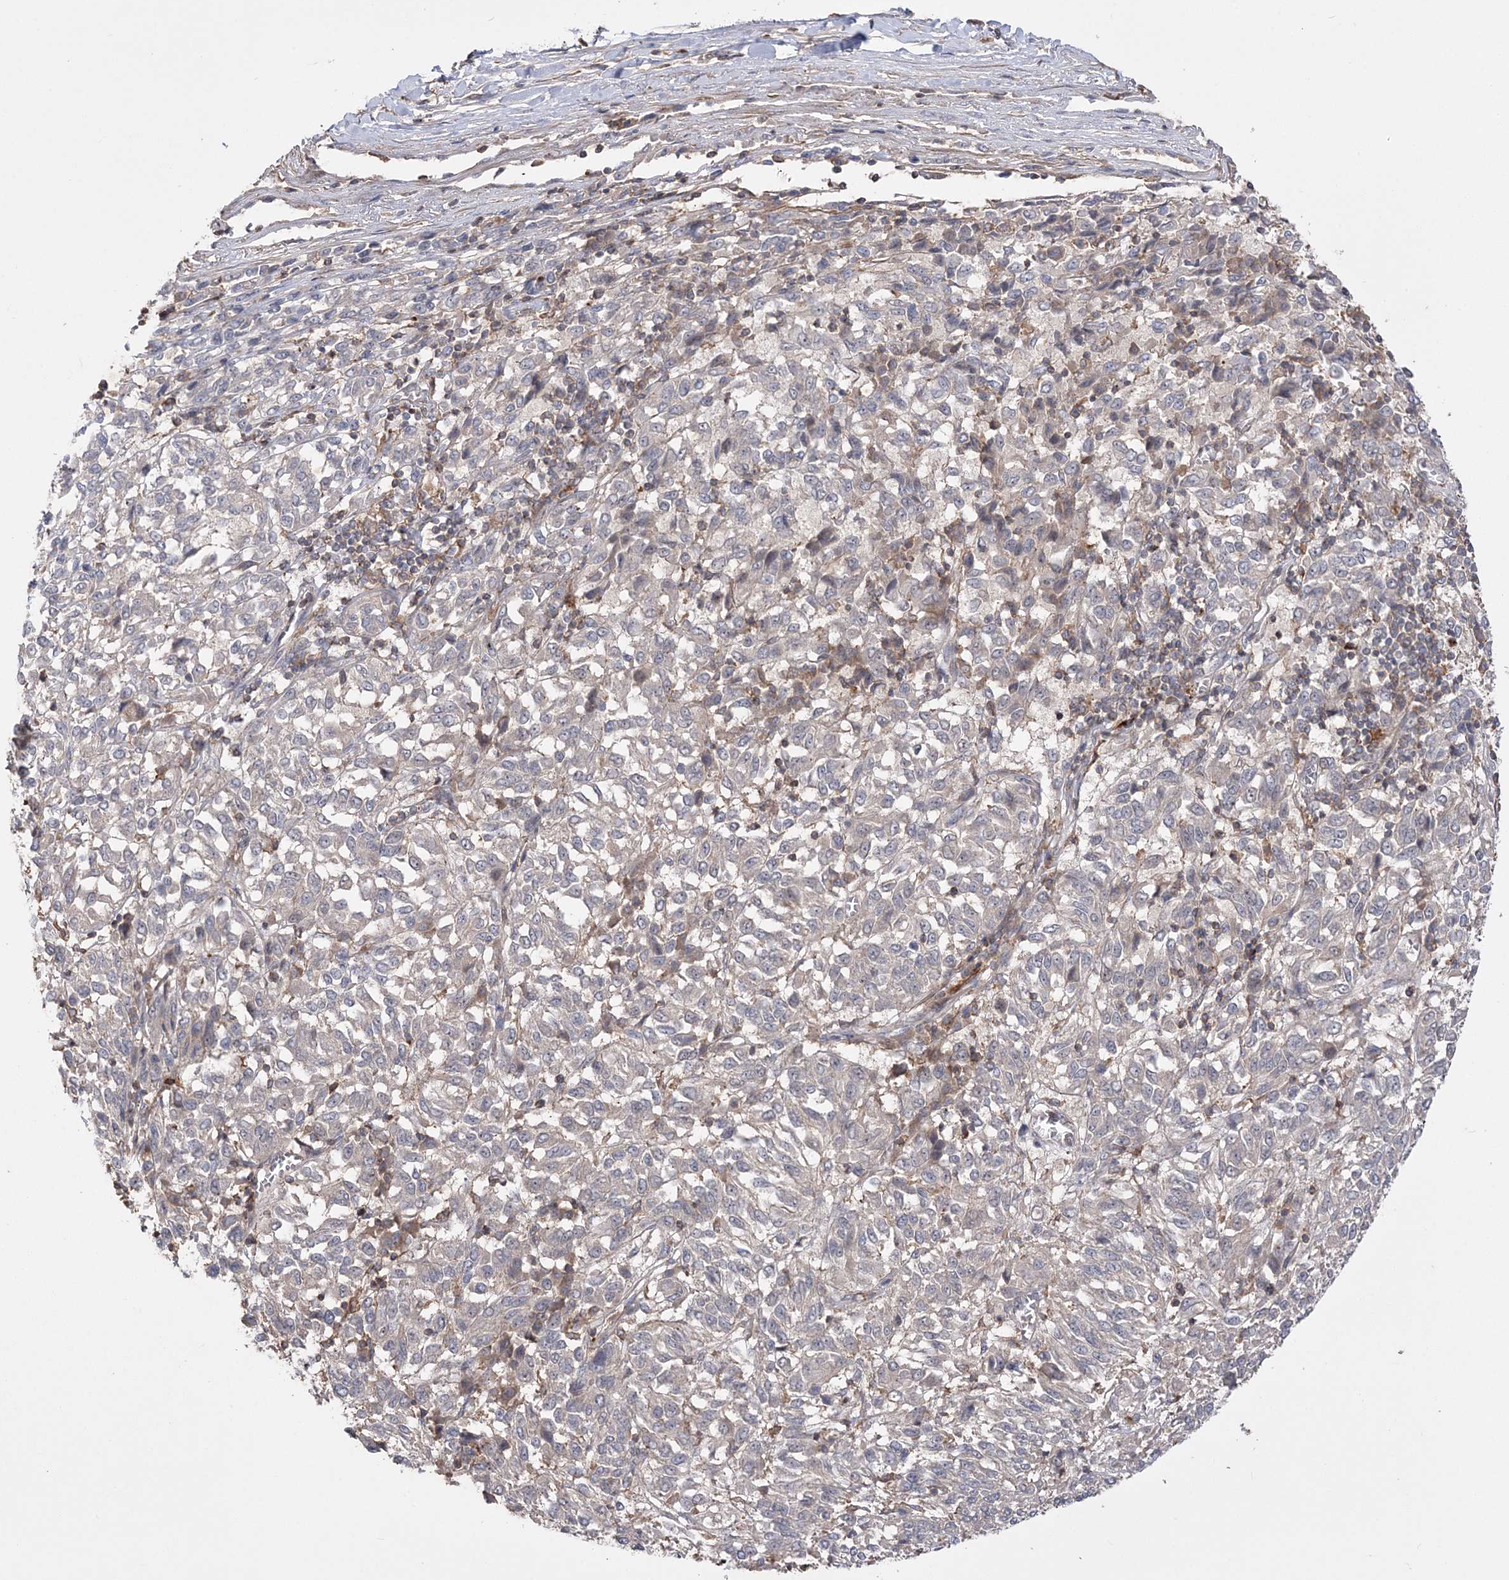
{"staining": {"intensity": "negative", "quantity": "none", "location": "none"}, "tissue": "melanoma", "cell_type": "Tumor cells", "image_type": "cancer", "snomed": [{"axis": "morphology", "description": "Malignant melanoma, Metastatic site"}, {"axis": "topography", "description": "Lung"}], "caption": "Image shows no significant protein expression in tumor cells of malignant melanoma (metastatic site).", "gene": "SLFN14", "patient": {"sex": "male", "age": 64}}